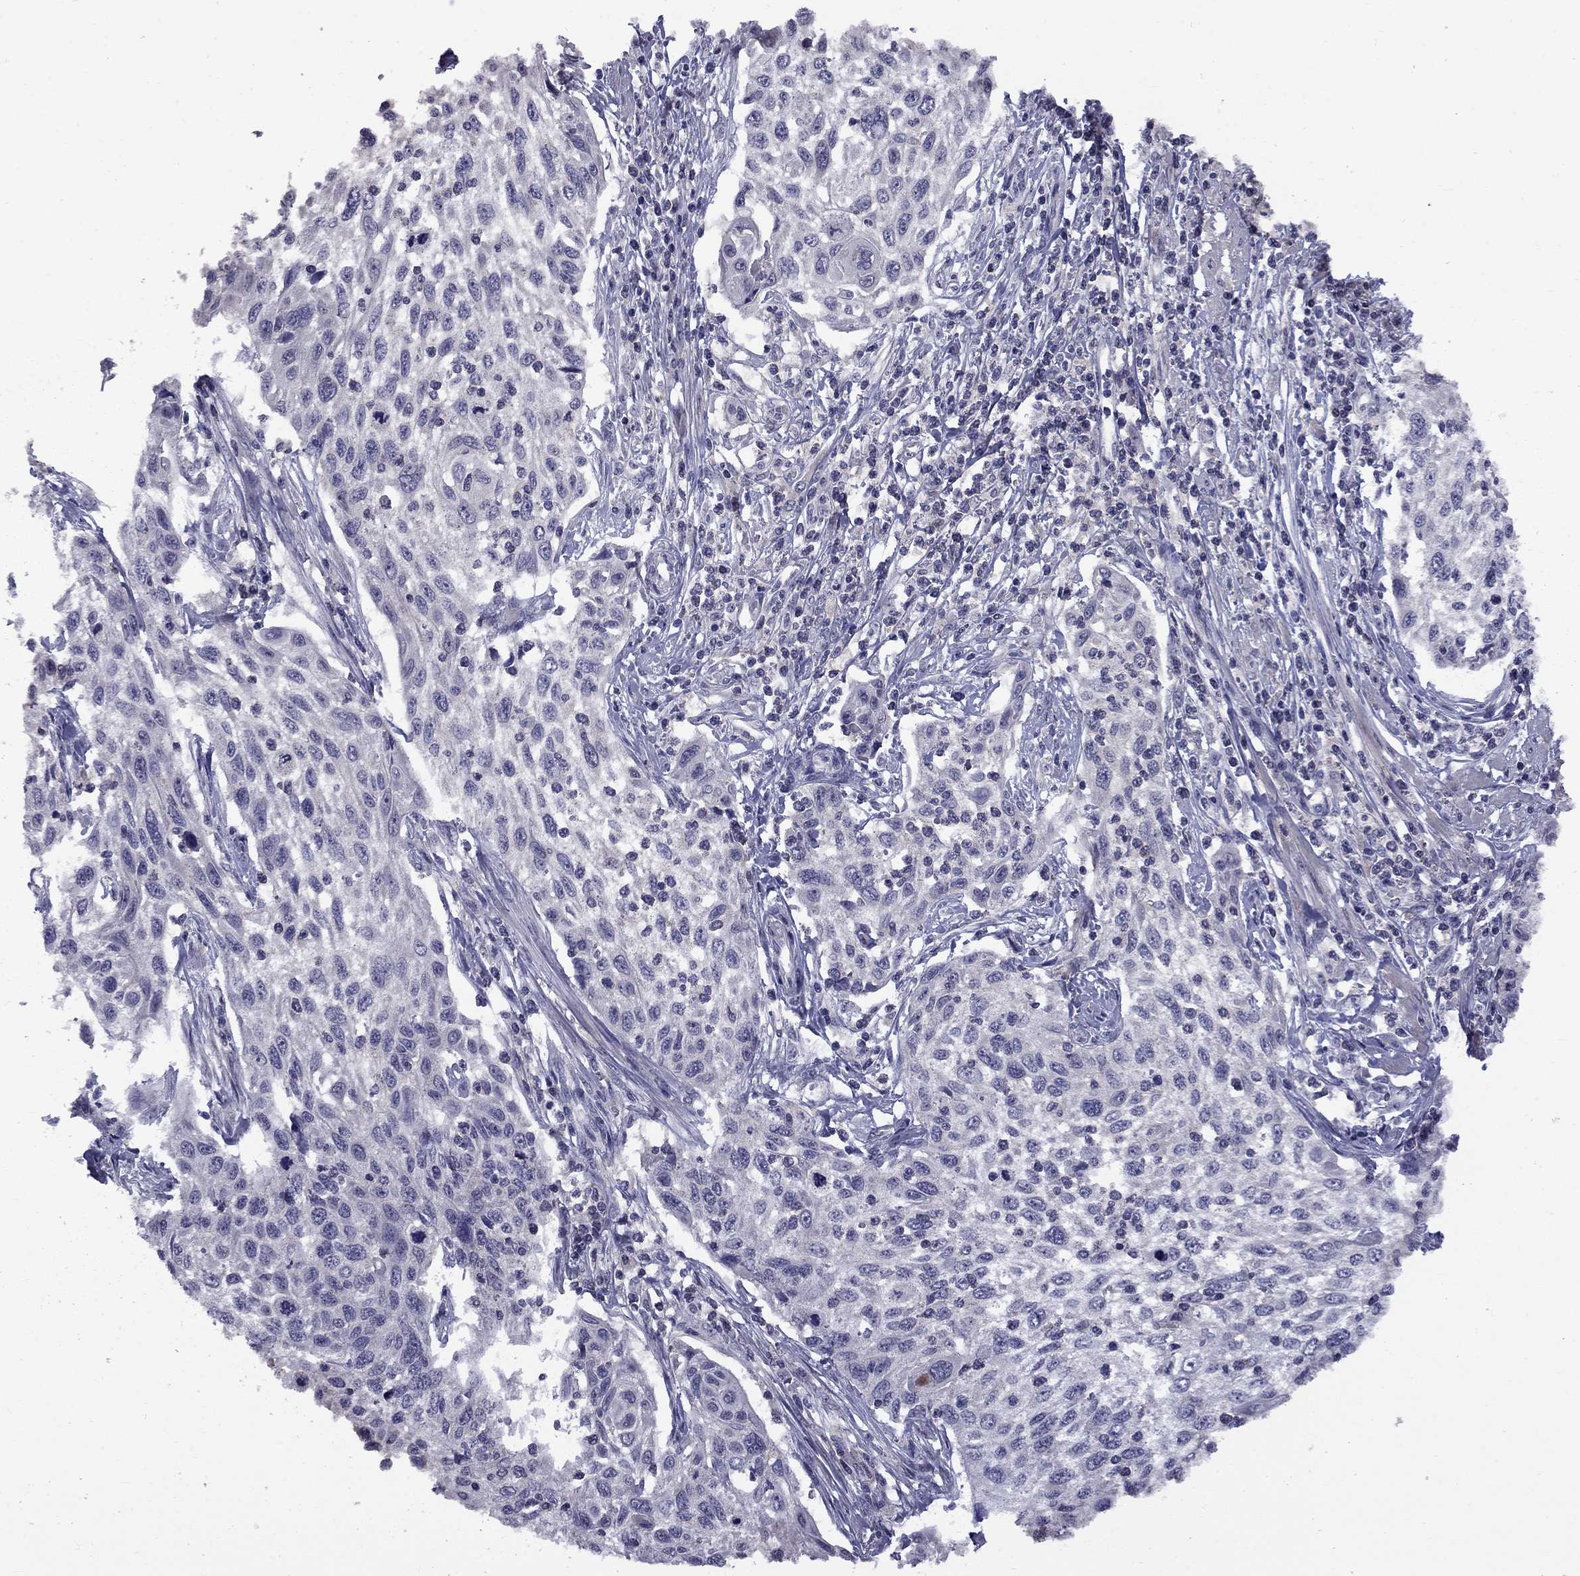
{"staining": {"intensity": "negative", "quantity": "none", "location": "none"}, "tissue": "cervical cancer", "cell_type": "Tumor cells", "image_type": "cancer", "snomed": [{"axis": "morphology", "description": "Squamous cell carcinoma, NOS"}, {"axis": "topography", "description": "Cervix"}], "caption": "This photomicrograph is of cervical cancer stained with IHC to label a protein in brown with the nuclei are counter-stained blue. There is no expression in tumor cells. (DAB (3,3'-diaminobenzidine) immunohistochemistry visualized using brightfield microscopy, high magnification).", "gene": "SNTA1", "patient": {"sex": "female", "age": 70}}